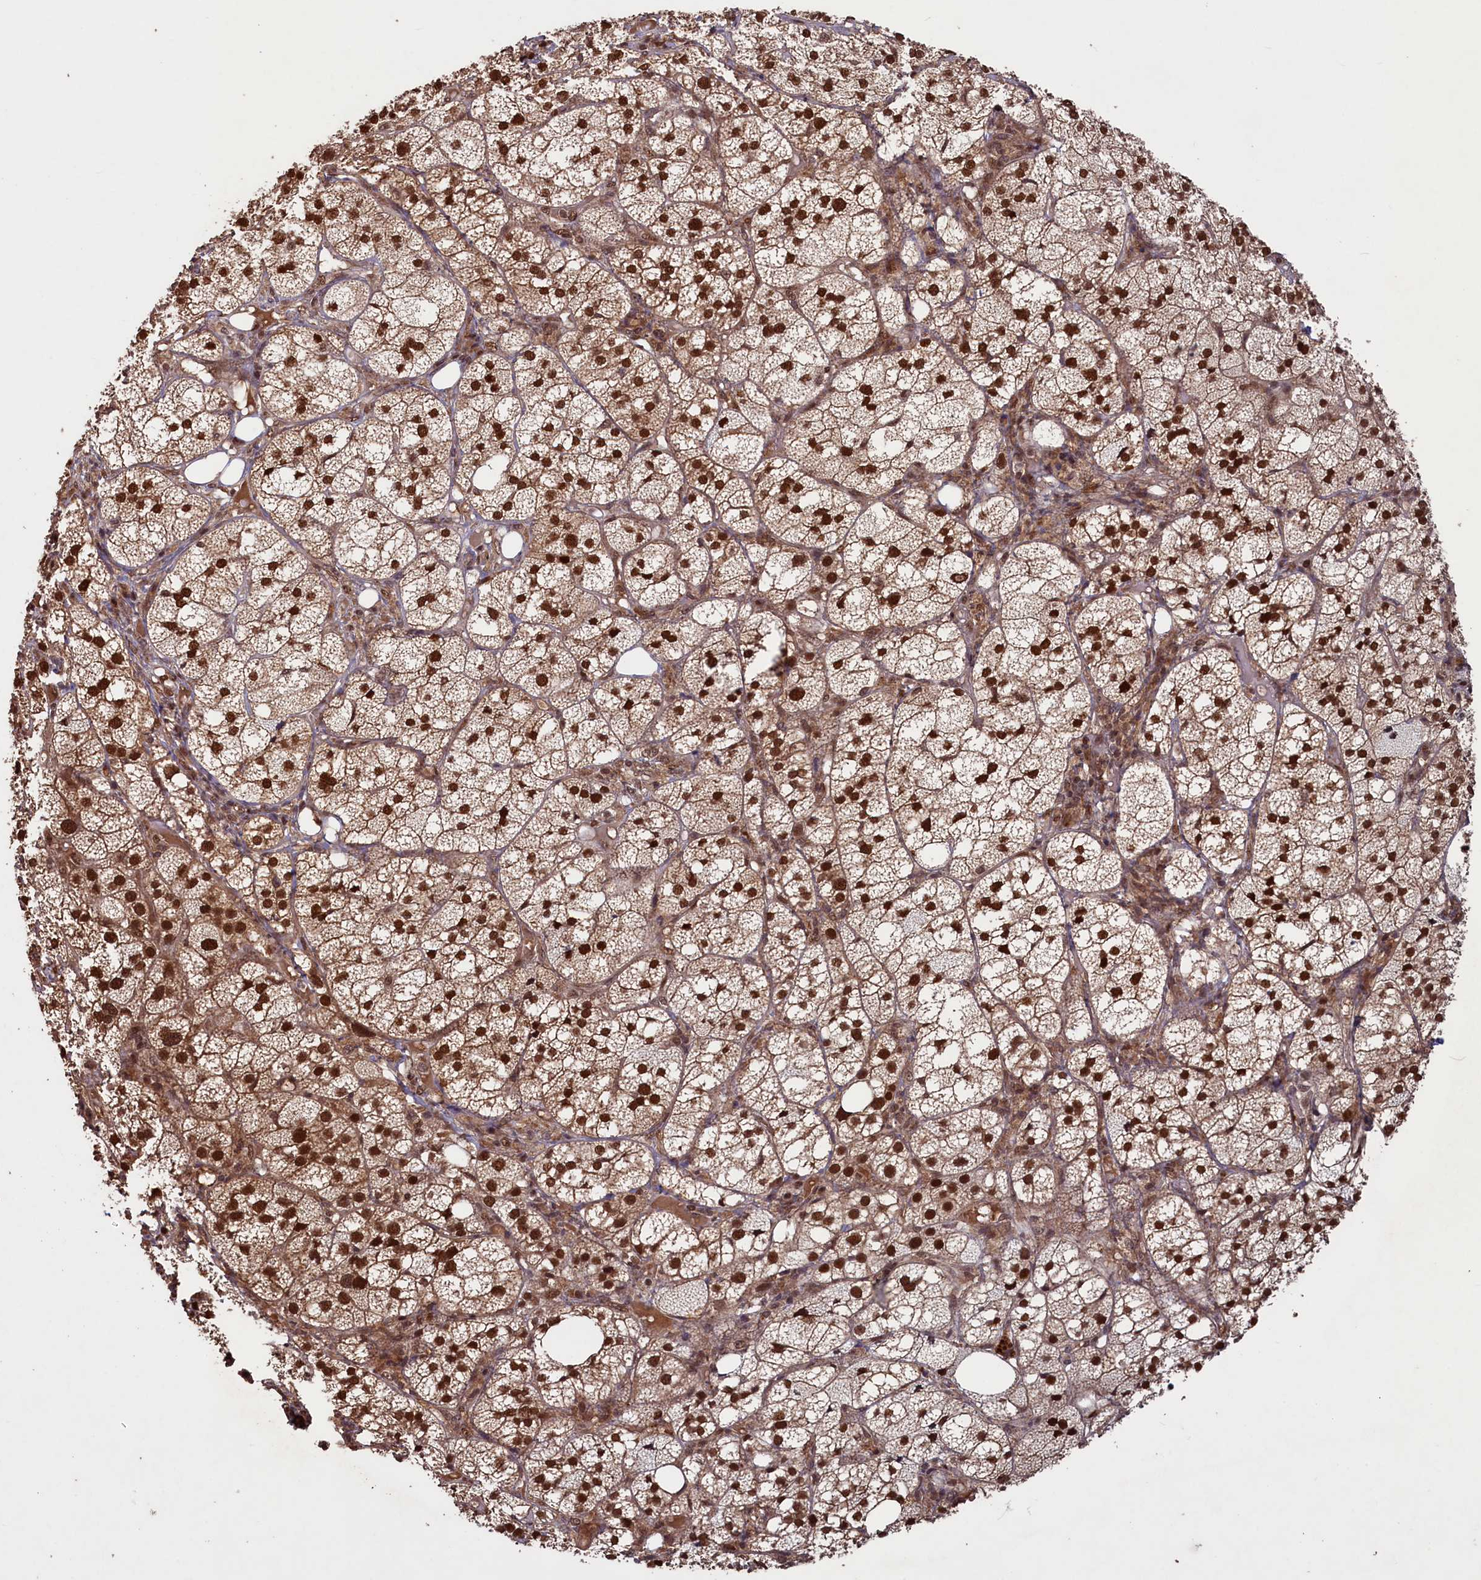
{"staining": {"intensity": "strong", "quantity": ">75%", "location": "cytoplasmic/membranous,nuclear"}, "tissue": "adrenal gland", "cell_type": "Glandular cells", "image_type": "normal", "snomed": [{"axis": "morphology", "description": "Normal tissue, NOS"}, {"axis": "topography", "description": "Adrenal gland"}], "caption": "The histopathology image displays a brown stain indicating the presence of a protein in the cytoplasmic/membranous,nuclear of glandular cells in adrenal gland. (Brightfield microscopy of DAB IHC at high magnification).", "gene": "NAE1", "patient": {"sex": "female", "age": 61}}